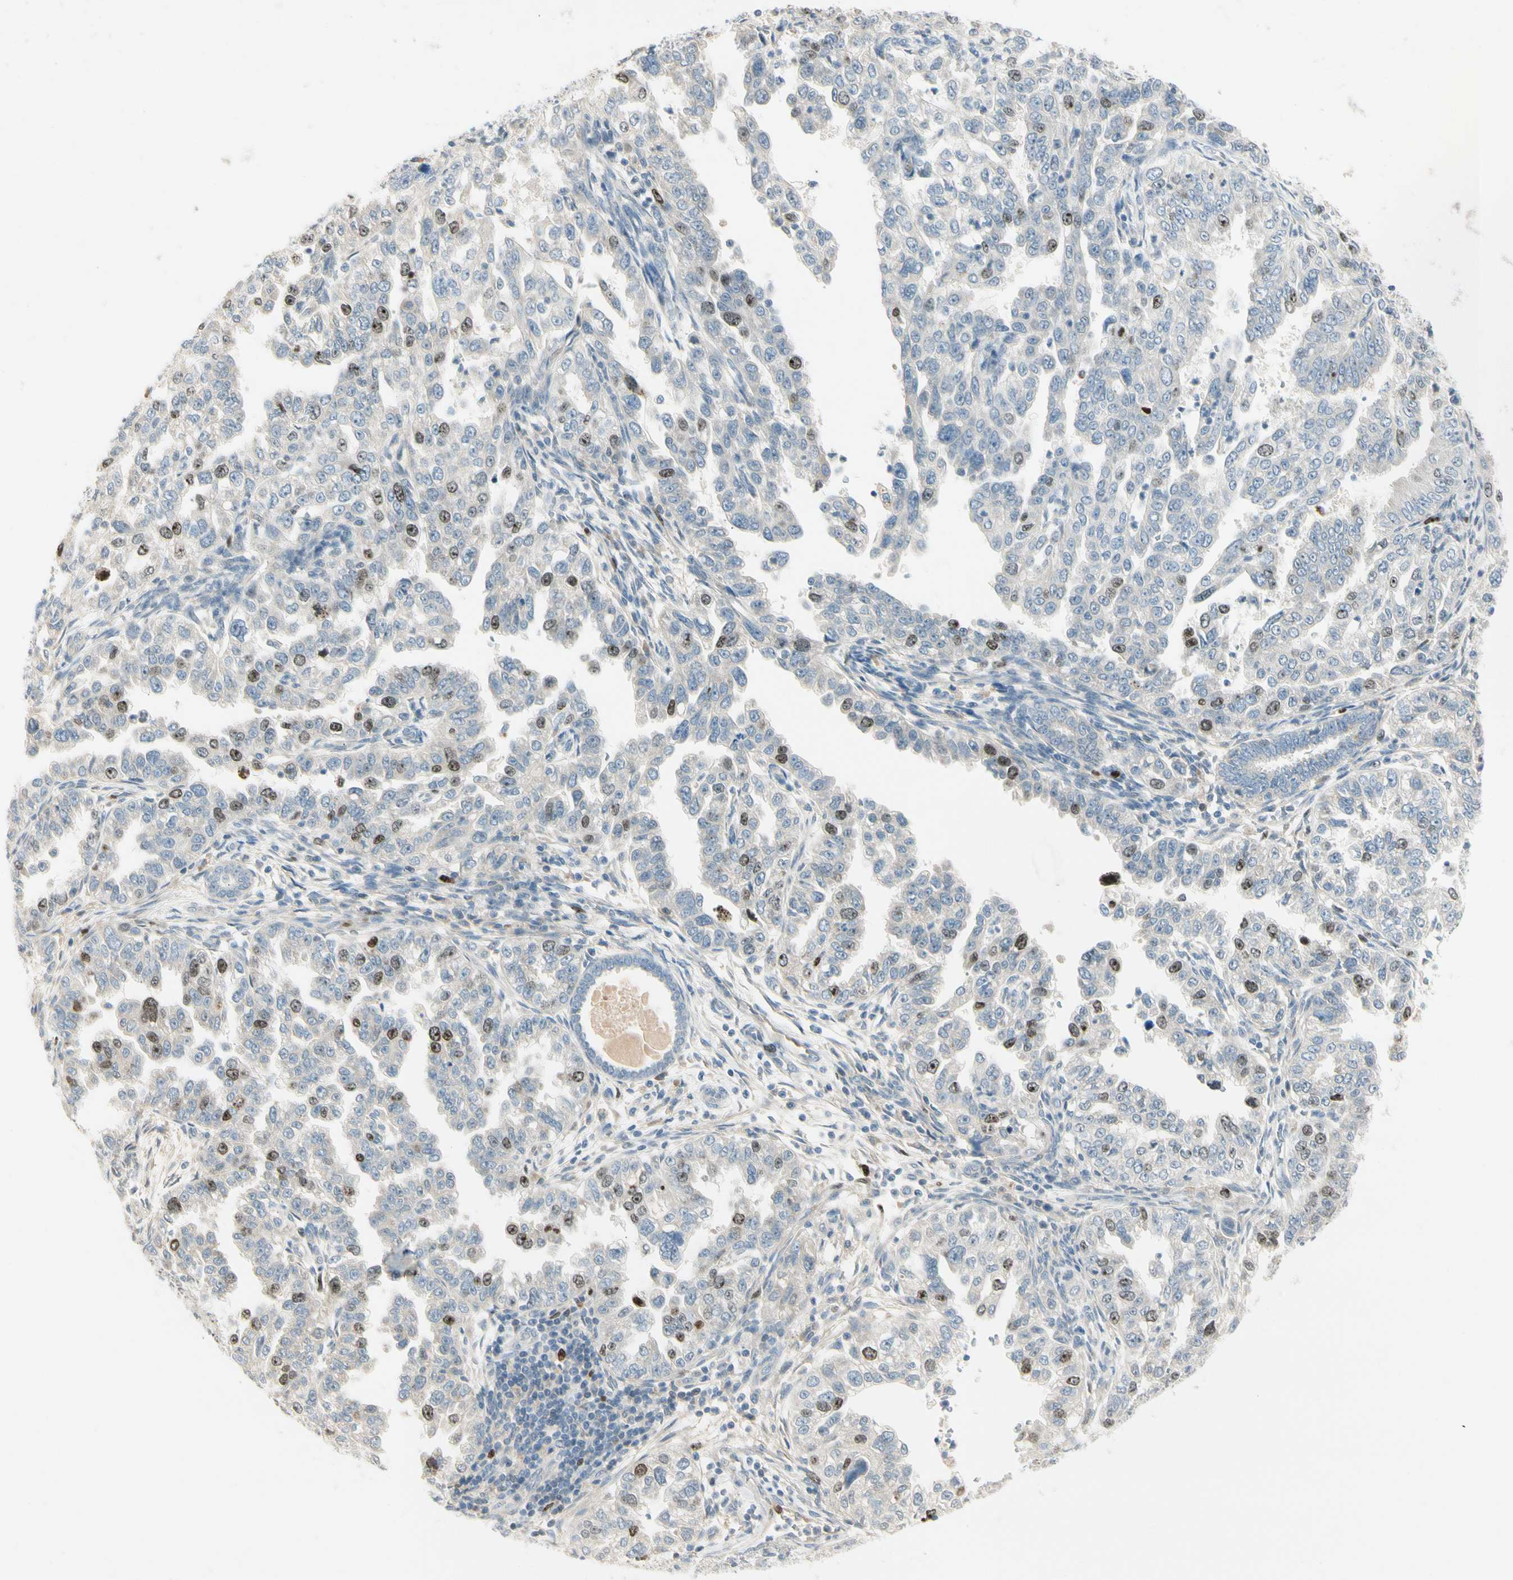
{"staining": {"intensity": "strong", "quantity": "<25%", "location": "nuclear"}, "tissue": "endometrial cancer", "cell_type": "Tumor cells", "image_type": "cancer", "snomed": [{"axis": "morphology", "description": "Adenocarcinoma, NOS"}, {"axis": "topography", "description": "Endometrium"}], "caption": "Immunohistochemical staining of human endometrial cancer reveals medium levels of strong nuclear protein expression in about <25% of tumor cells. (Stains: DAB in brown, nuclei in blue, Microscopy: brightfield microscopy at high magnification).", "gene": "PITX1", "patient": {"sex": "female", "age": 85}}